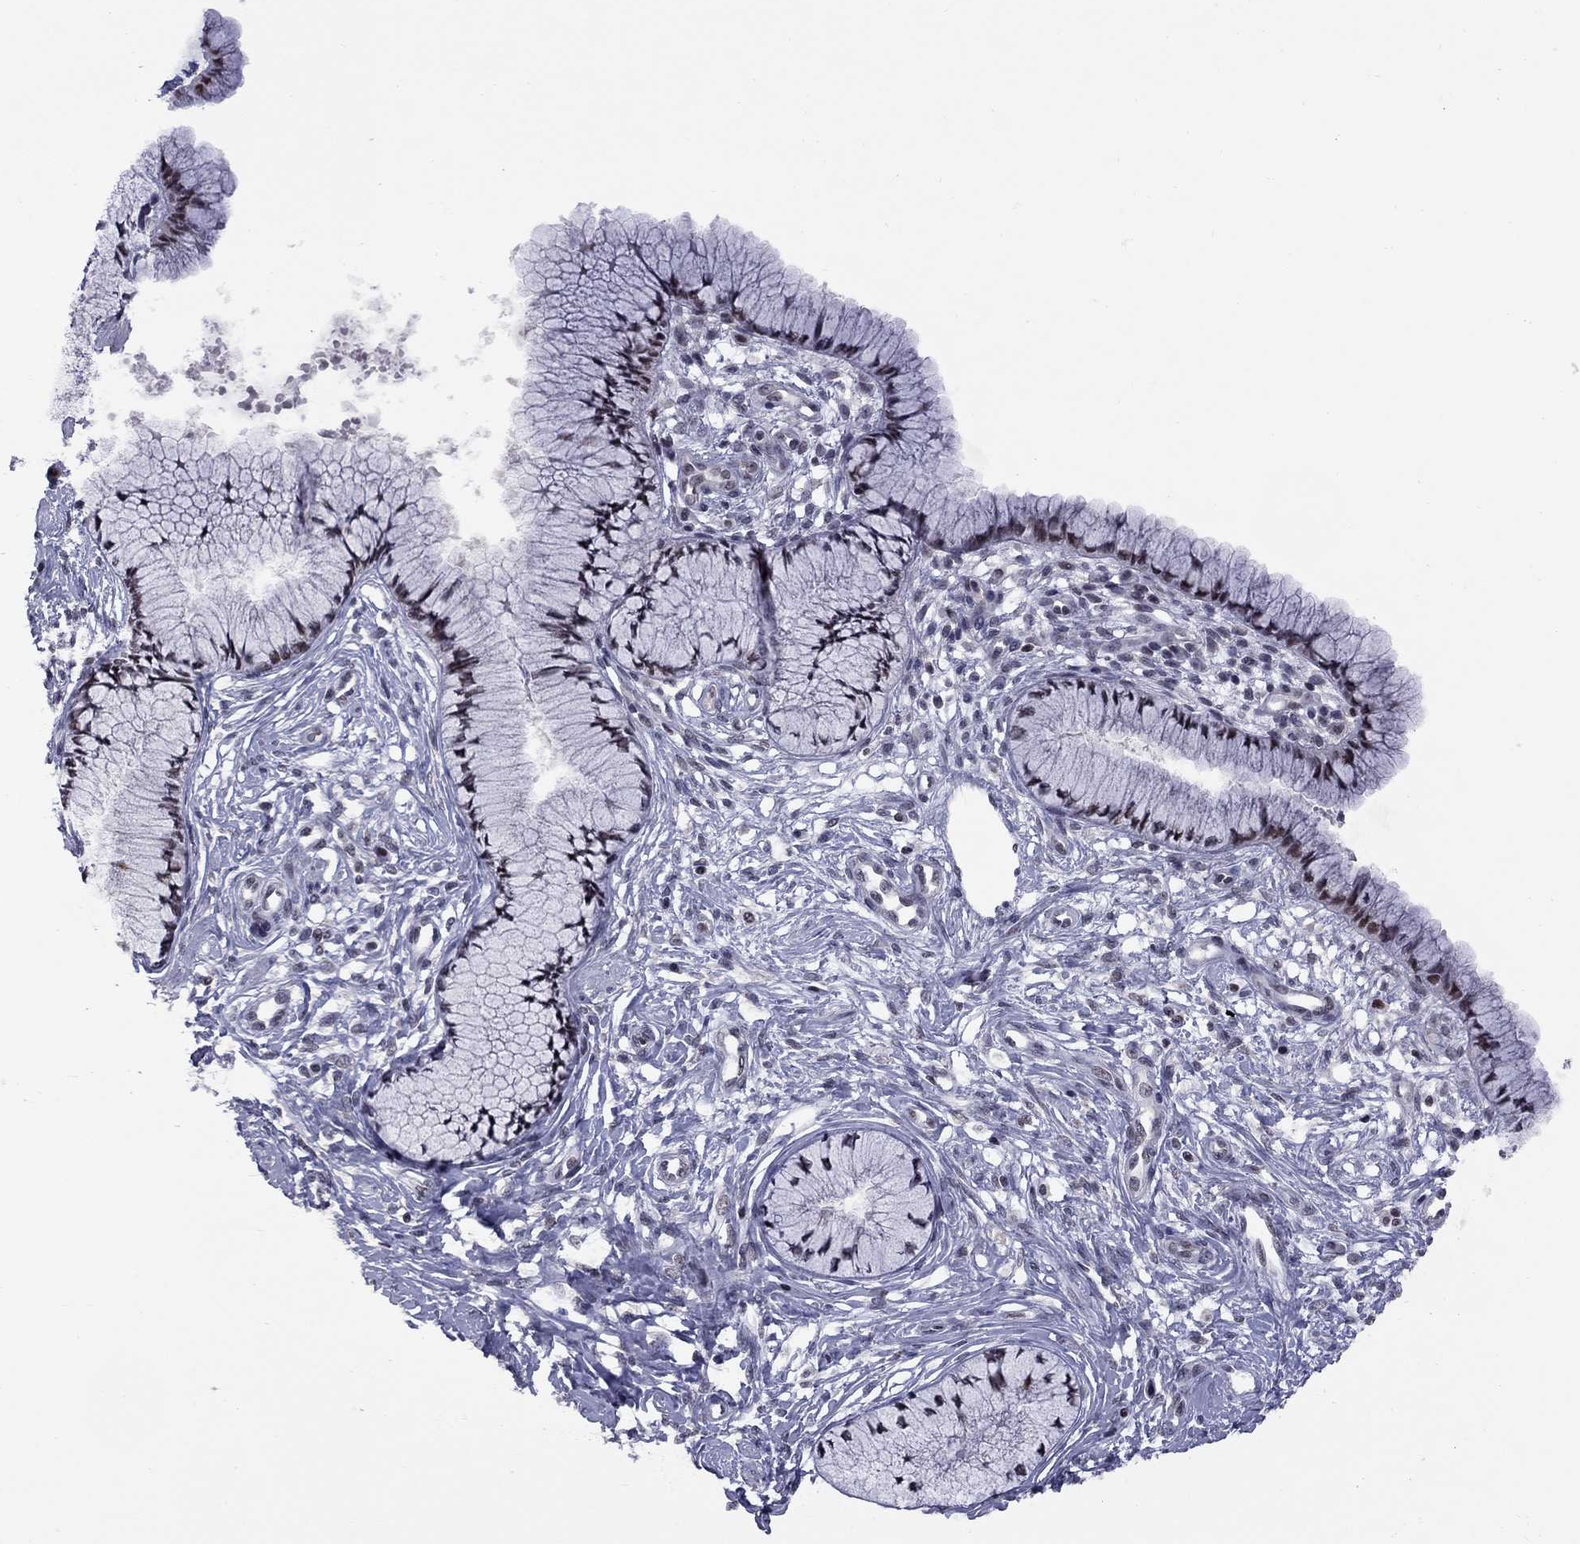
{"staining": {"intensity": "weak", "quantity": ">75%", "location": "nuclear"}, "tissue": "cervix", "cell_type": "Glandular cells", "image_type": "normal", "snomed": [{"axis": "morphology", "description": "Normal tissue, NOS"}, {"axis": "topography", "description": "Cervix"}], "caption": "Protein expression by IHC reveals weak nuclear expression in about >75% of glandular cells in normal cervix.", "gene": "TAF9", "patient": {"sex": "female", "age": 37}}